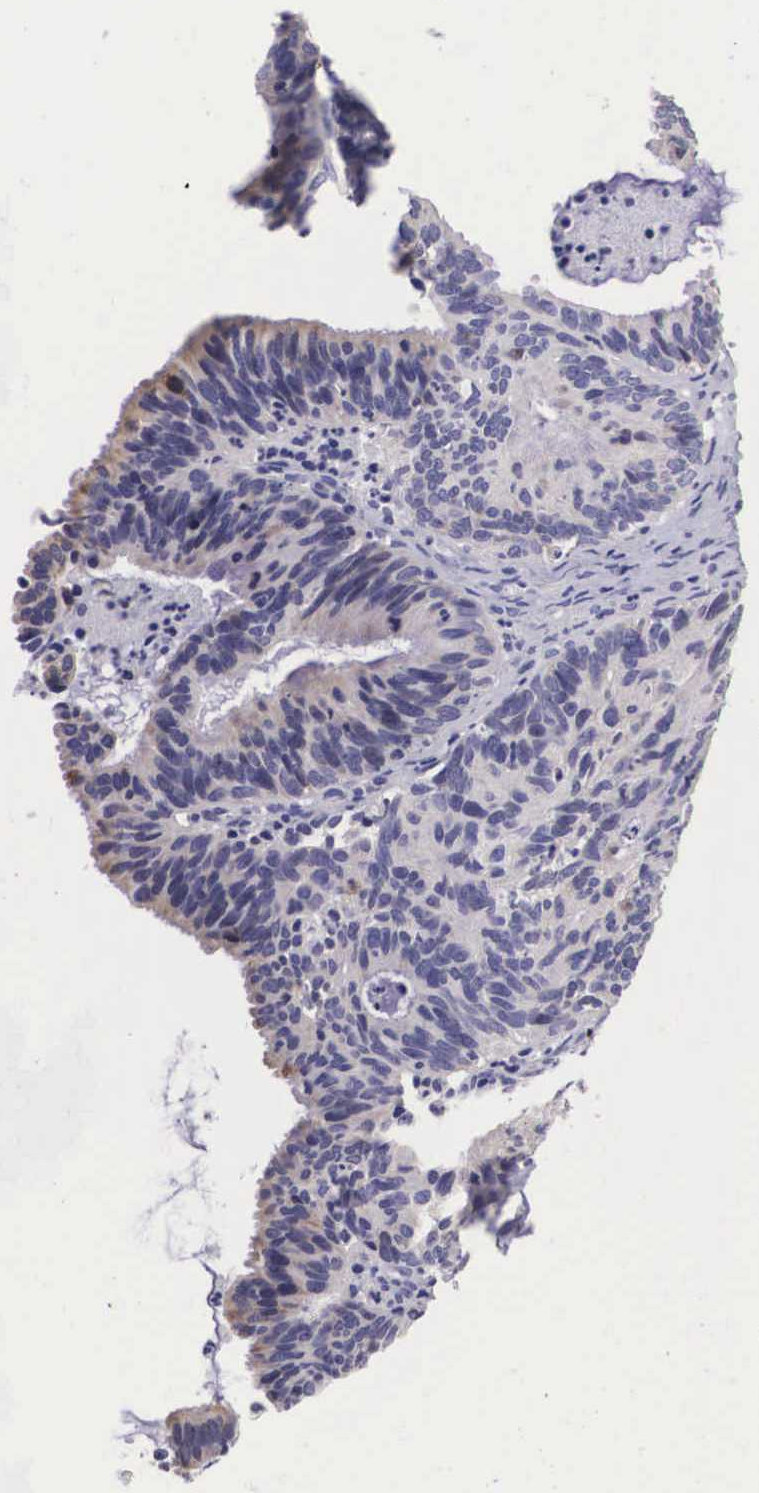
{"staining": {"intensity": "weak", "quantity": "<25%", "location": "cytoplasmic/membranous"}, "tissue": "ovarian cancer", "cell_type": "Tumor cells", "image_type": "cancer", "snomed": [{"axis": "morphology", "description": "Carcinoma, endometroid"}, {"axis": "topography", "description": "Ovary"}], "caption": "Tumor cells are negative for brown protein staining in endometroid carcinoma (ovarian). The staining was performed using DAB (3,3'-diaminobenzidine) to visualize the protein expression in brown, while the nuclei were stained in blue with hematoxylin (Magnification: 20x).", "gene": "ARG2", "patient": {"sex": "female", "age": 52}}